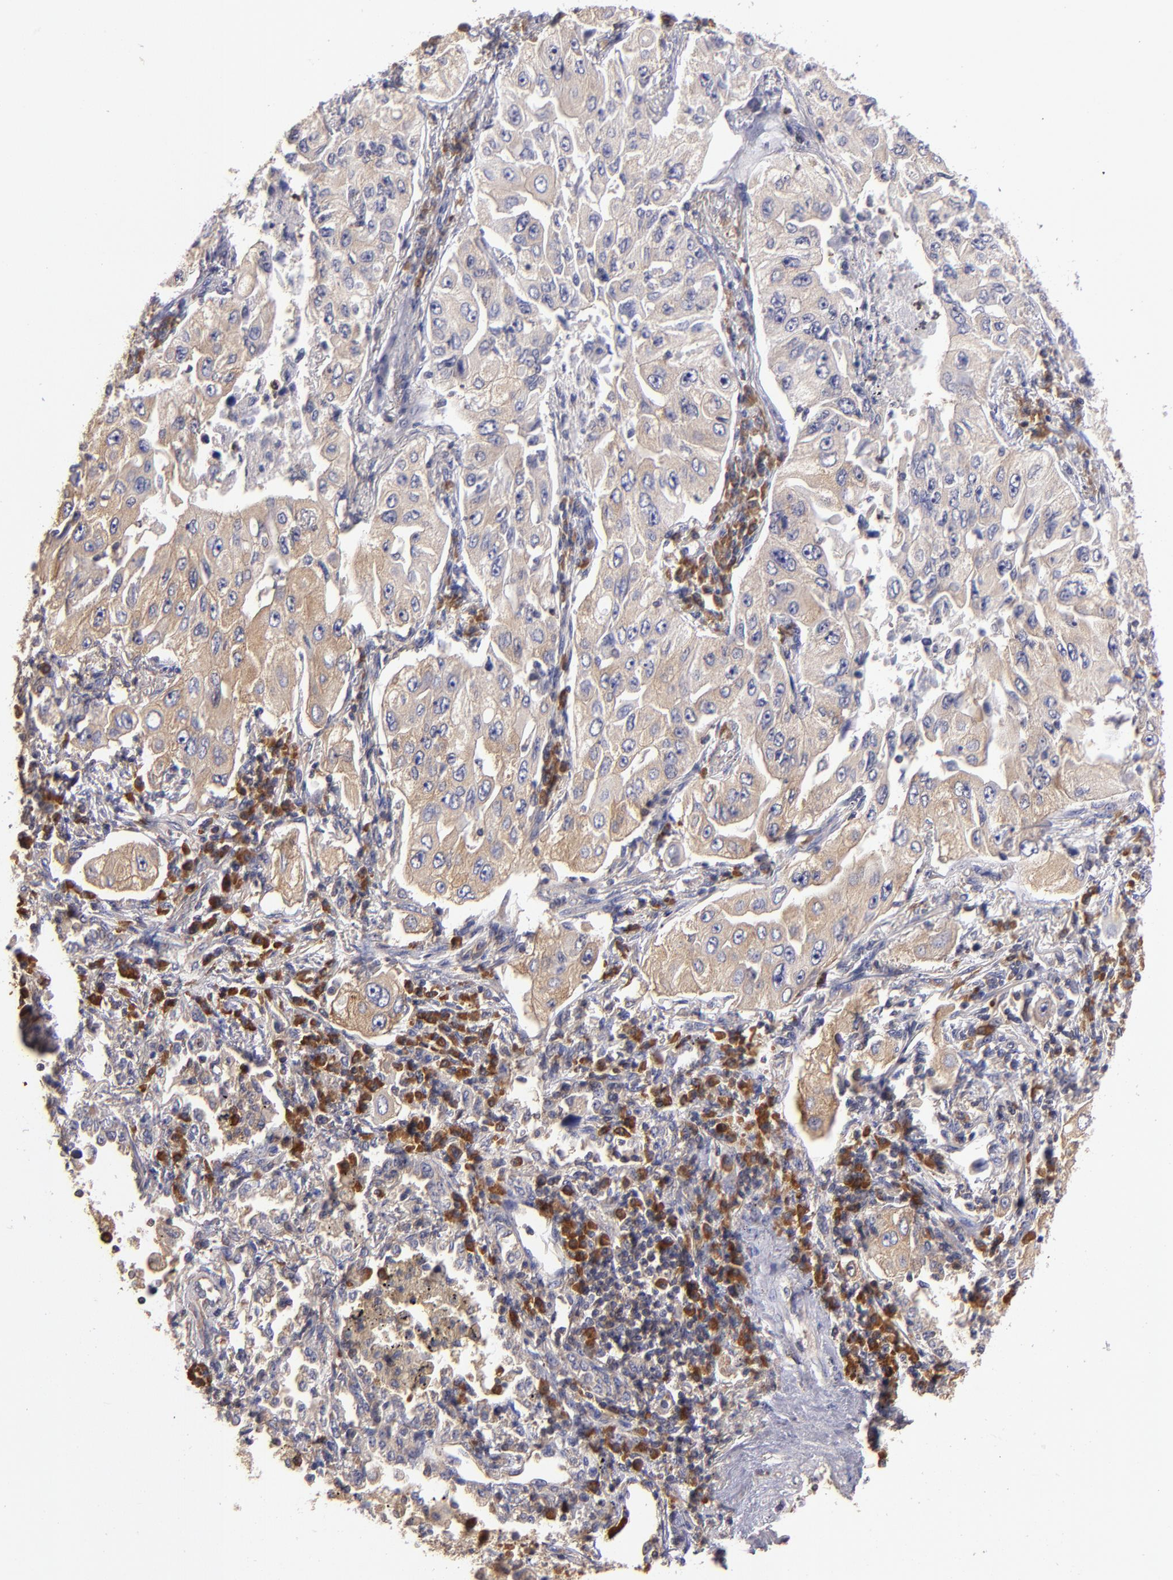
{"staining": {"intensity": "moderate", "quantity": "25%-75%", "location": "cytoplasmic/membranous"}, "tissue": "lung cancer", "cell_type": "Tumor cells", "image_type": "cancer", "snomed": [{"axis": "morphology", "description": "Adenocarcinoma, NOS"}, {"axis": "topography", "description": "Lung"}], "caption": "Immunohistochemical staining of adenocarcinoma (lung) exhibits medium levels of moderate cytoplasmic/membranous protein staining in approximately 25%-75% of tumor cells. (brown staining indicates protein expression, while blue staining denotes nuclei).", "gene": "CARS1", "patient": {"sex": "male", "age": 84}}